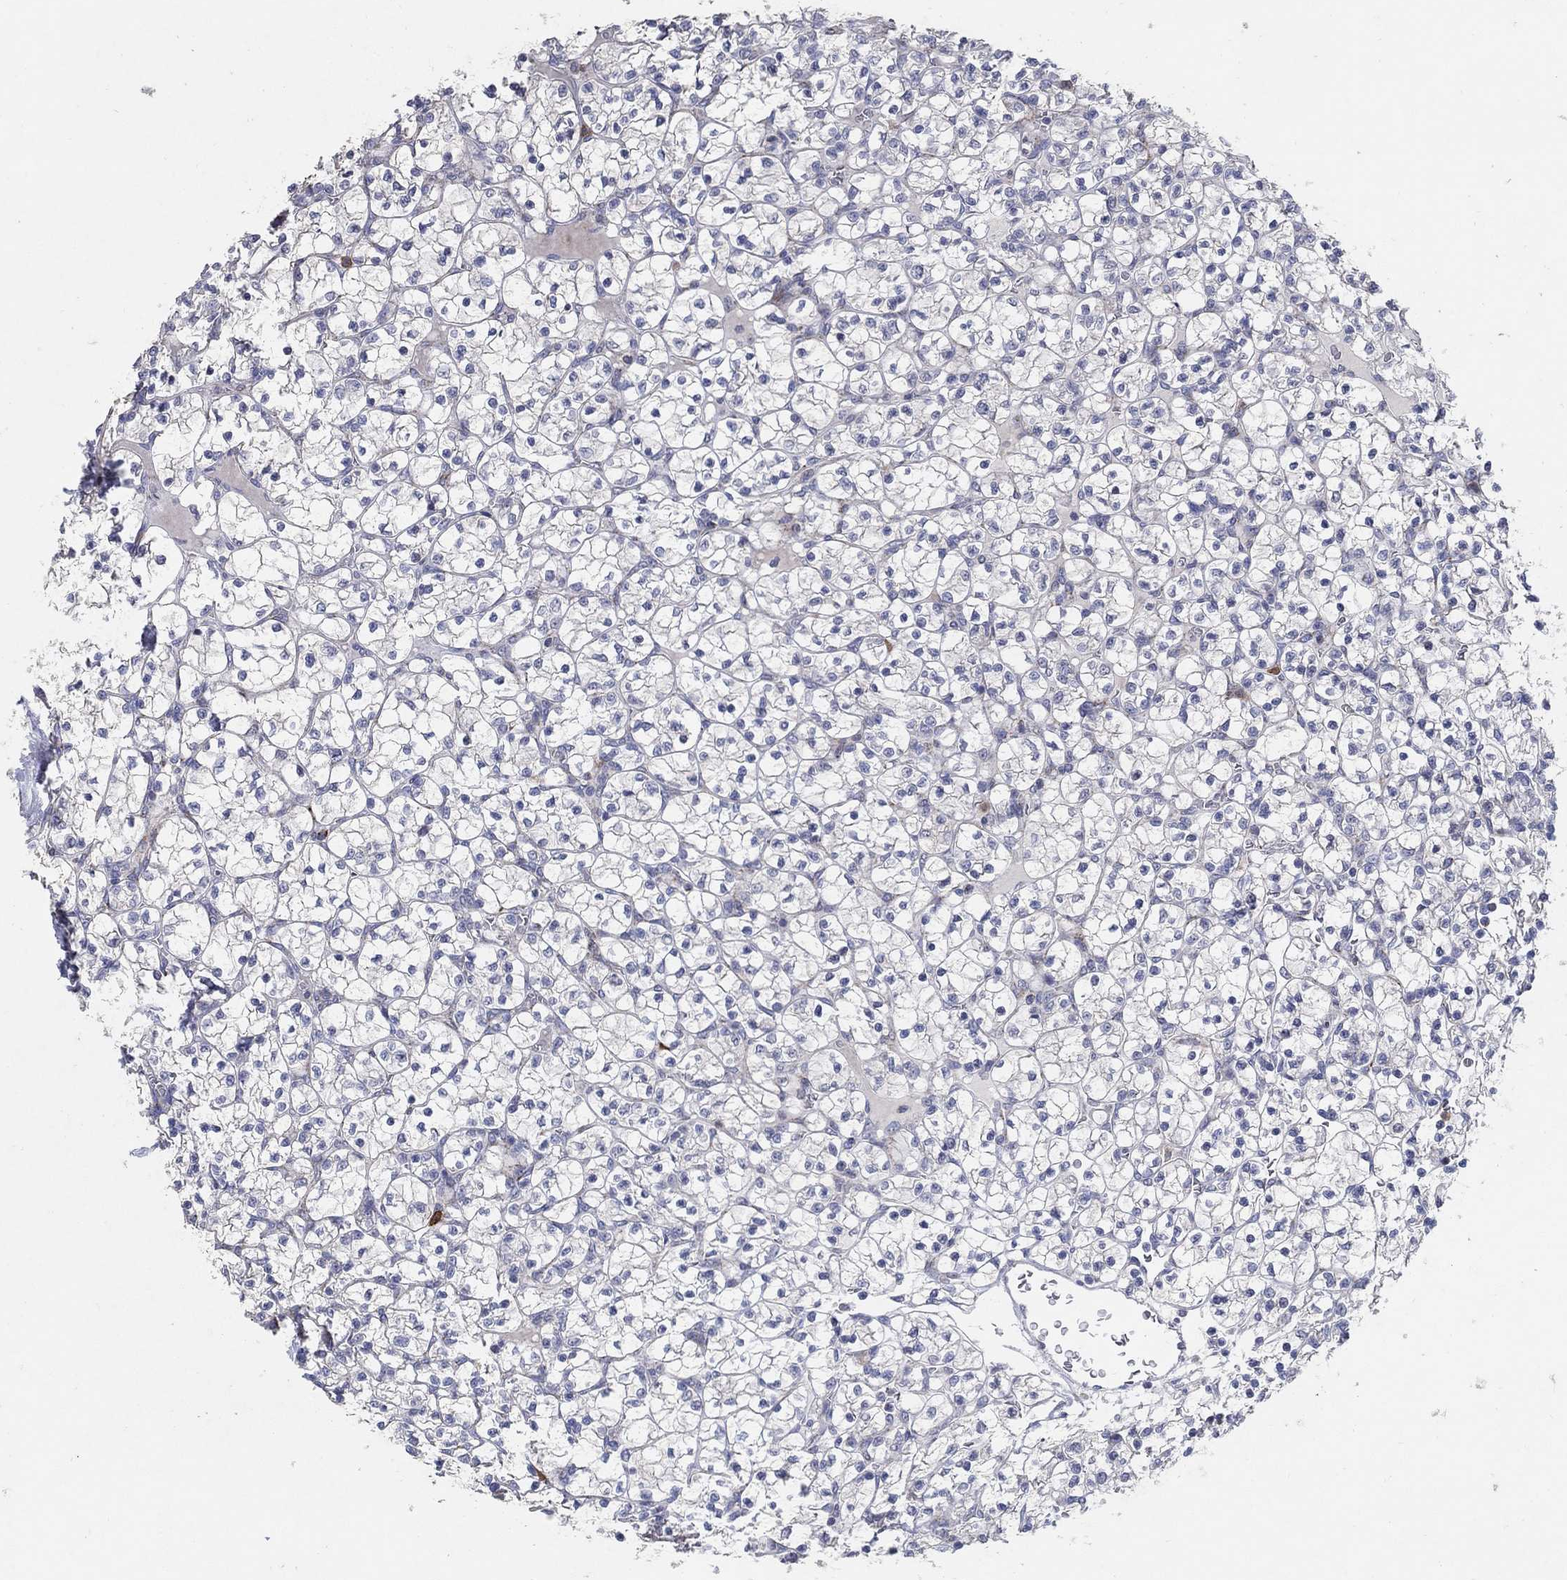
{"staining": {"intensity": "negative", "quantity": "none", "location": "none"}, "tissue": "renal cancer", "cell_type": "Tumor cells", "image_type": "cancer", "snomed": [{"axis": "morphology", "description": "Adenocarcinoma, NOS"}, {"axis": "topography", "description": "Kidney"}], "caption": "This is an IHC photomicrograph of human adenocarcinoma (renal). There is no positivity in tumor cells.", "gene": "HMX2", "patient": {"sex": "female", "age": 89}}